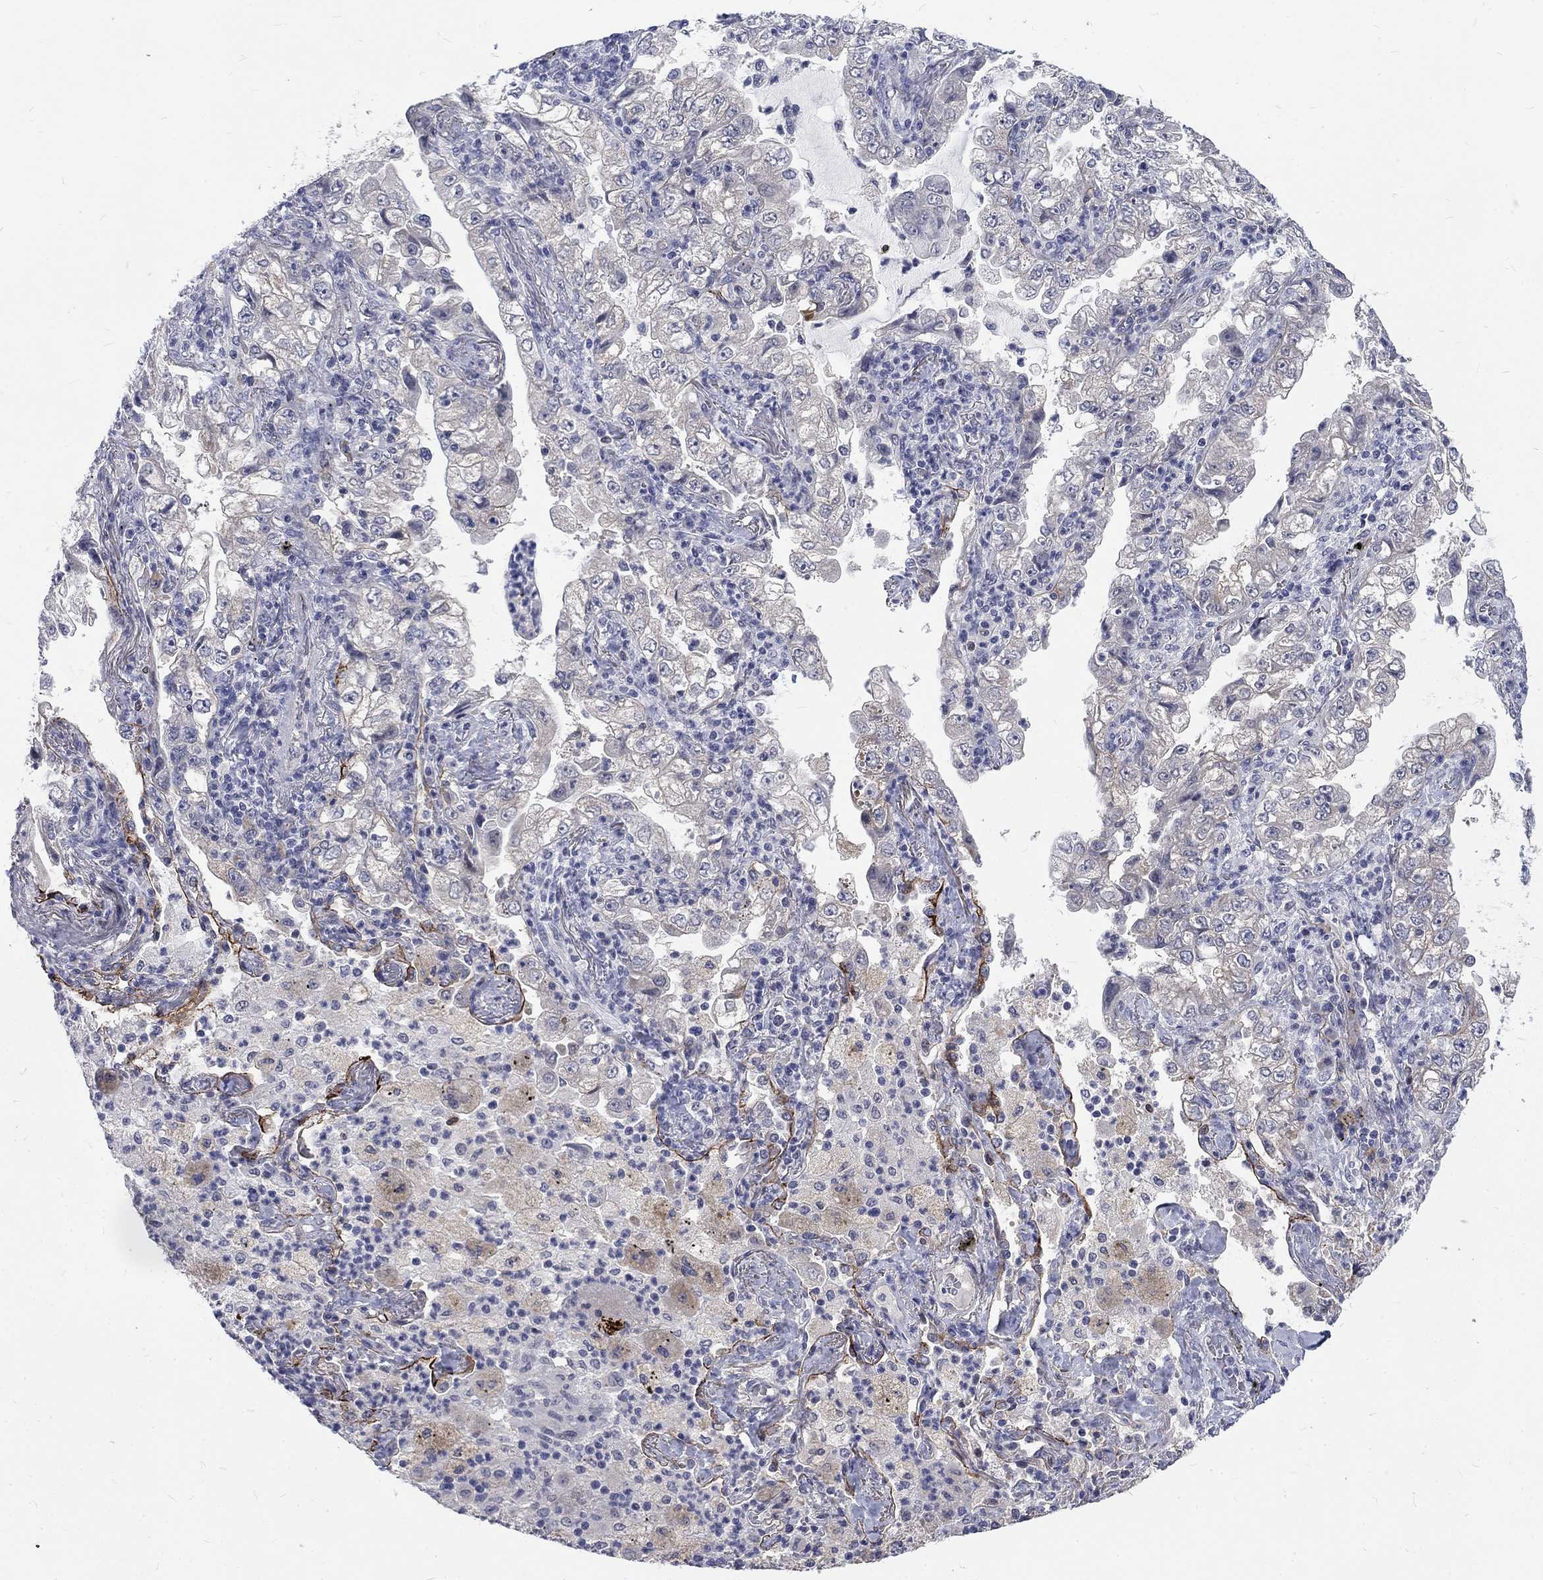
{"staining": {"intensity": "negative", "quantity": "none", "location": "none"}, "tissue": "lung cancer", "cell_type": "Tumor cells", "image_type": "cancer", "snomed": [{"axis": "morphology", "description": "Adenocarcinoma, NOS"}, {"axis": "topography", "description": "Lung"}], "caption": "A histopathology image of human adenocarcinoma (lung) is negative for staining in tumor cells.", "gene": "PHKA1", "patient": {"sex": "female", "age": 73}}